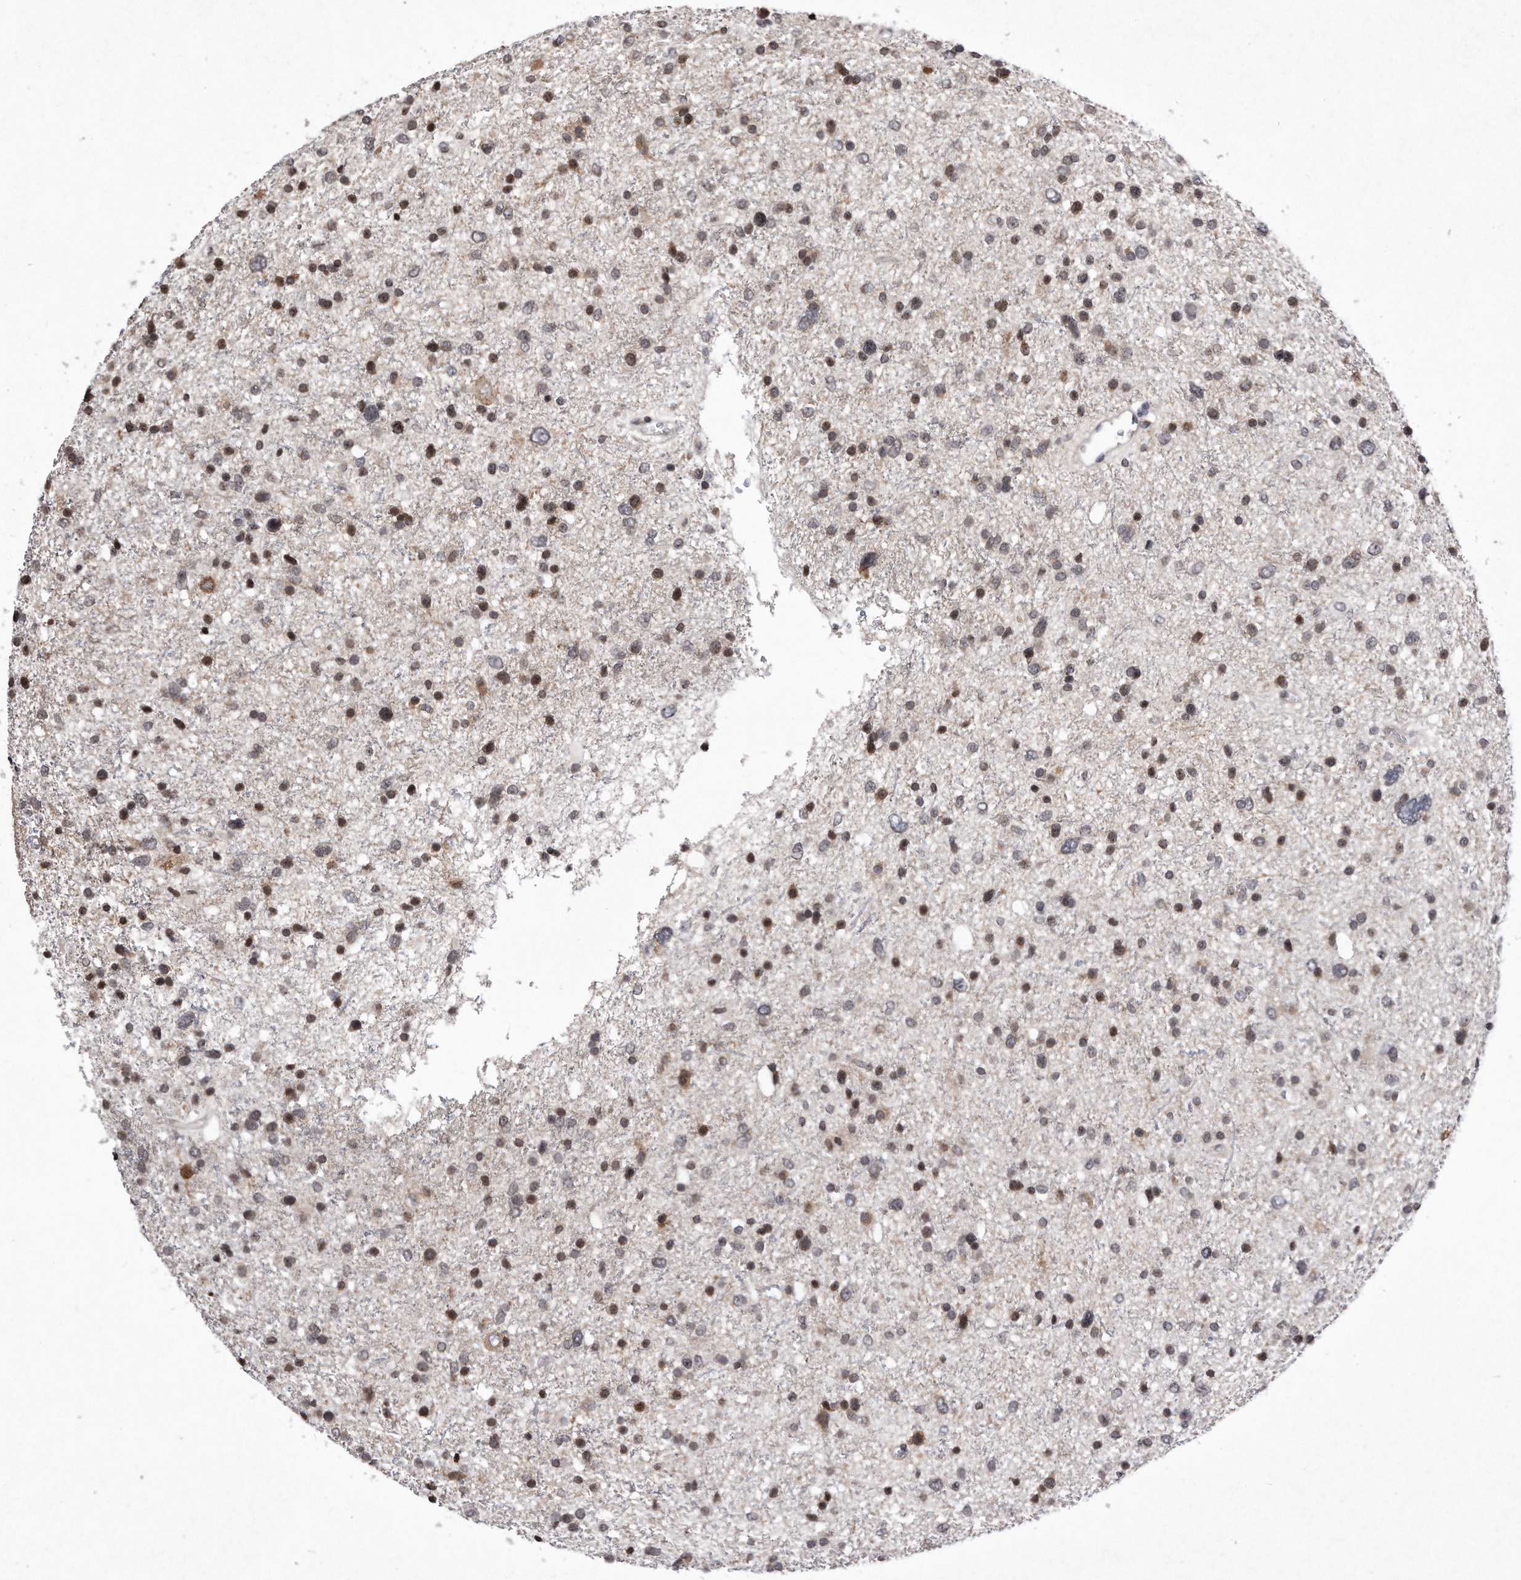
{"staining": {"intensity": "moderate", "quantity": "25%-75%", "location": "cytoplasmic/membranous,nuclear"}, "tissue": "glioma", "cell_type": "Tumor cells", "image_type": "cancer", "snomed": [{"axis": "morphology", "description": "Glioma, malignant, Low grade"}, {"axis": "topography", "description": "Brain"}], "caption": "Human glioma stained with a protein marker exhibits moderate staining in tumor cells.", "gene": "DAB1", "patient": {"sex": "female", "age": 37}}